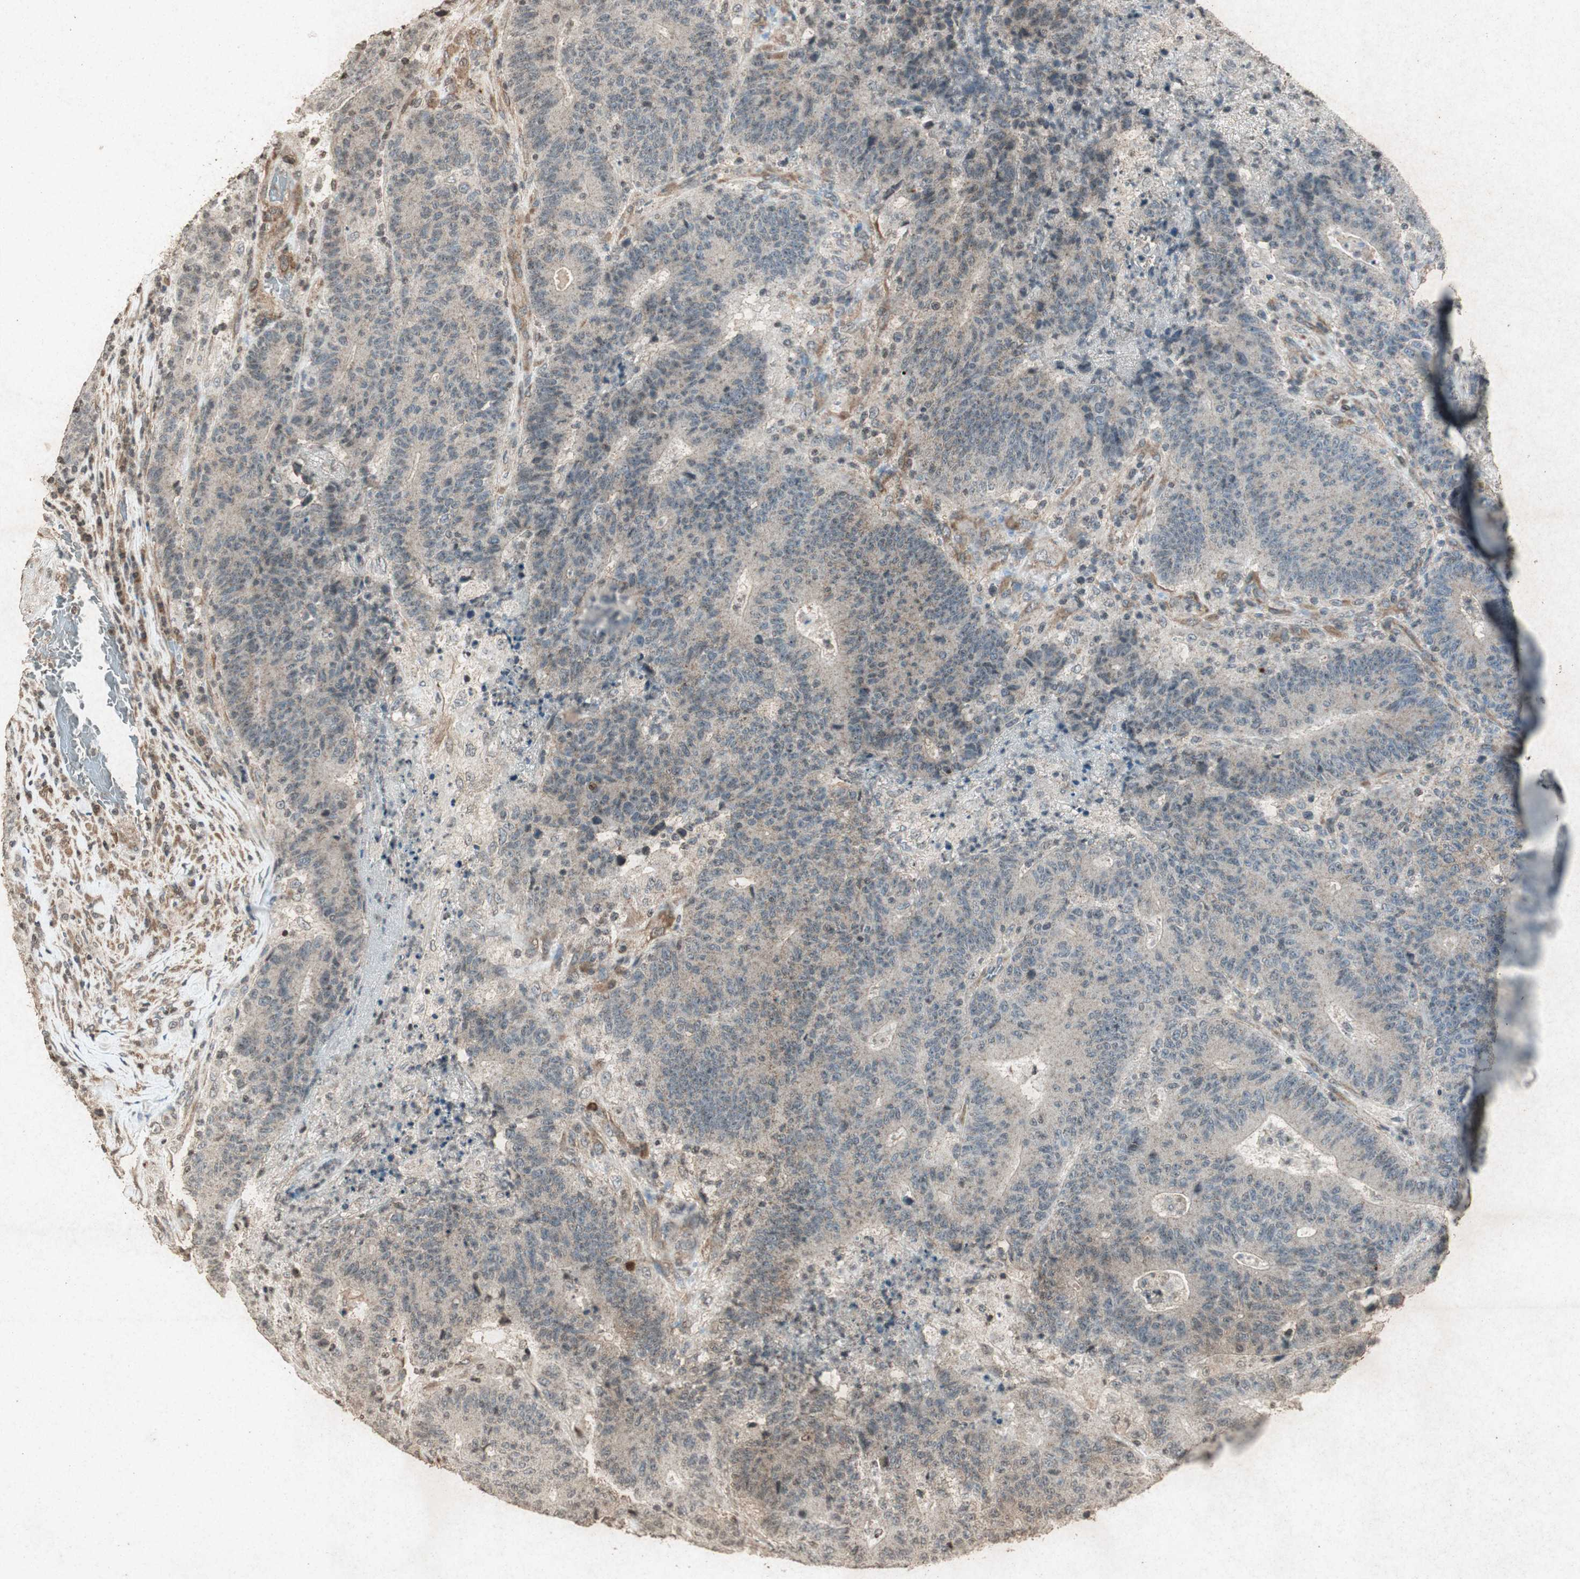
{"staining": {"intensity": "weak", "quantity": ">75%", "location": "cytoplasmic/membranous"}, "tissue": "colorectal cancer", "cell_type": "Tumor cells", "image_type": "cancer", "snomed": [{"axis": "morphology", "description": "Normal tissue, NOS"}, {"axis": "morphology", "description": "Adenocarcinoma, NOS"}, {"axis": "topography", "description": "Colon"}], "caption": "The immunohistochemical stain shows weak cytoplasmic/membranous staining in tumor cells of adenocarcinoma (colorectal) tissue.", "gene": "PRKG1", "patient": {"sex": "female", "age": 75}}